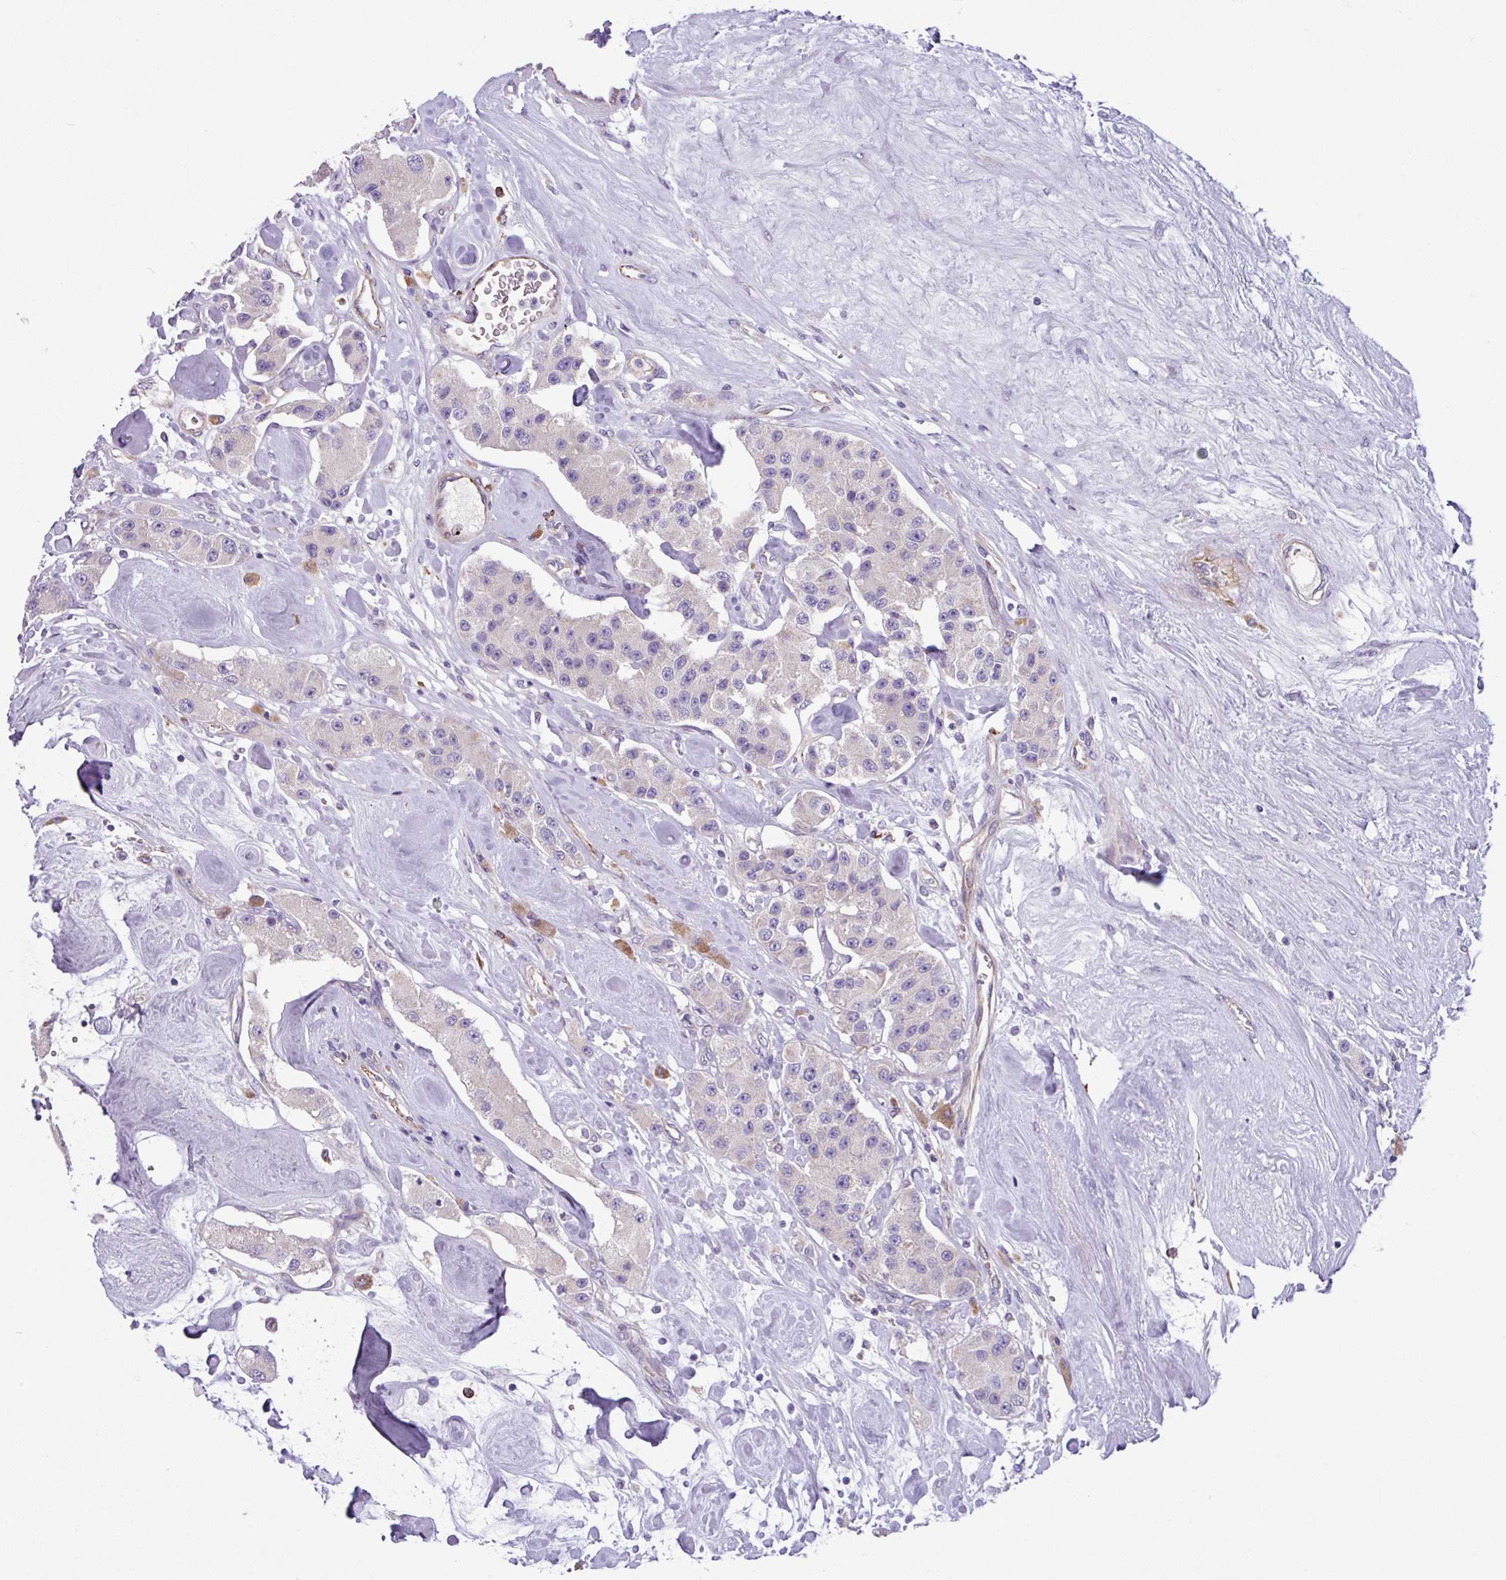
{"staining": {"intensity": "negative", "quantity": "none", "location": "none"}, "tissue": "carcinoid", "cell_type": "Tumor cells", "image_type": "cancer", "snomed": [{"axis": "morphology", "description": "Carcinoid, malignant, NOS"}, {"axis": "topography", "description": "Pancreas"}], "caption": "Immunohistochemistry (IHC) photomicrograph of carcinoid stained for a protein (brown), which reveals no staining in tumor cells.", "gene": "MRM2", "patient": {"sex": "male", "age": 41}}